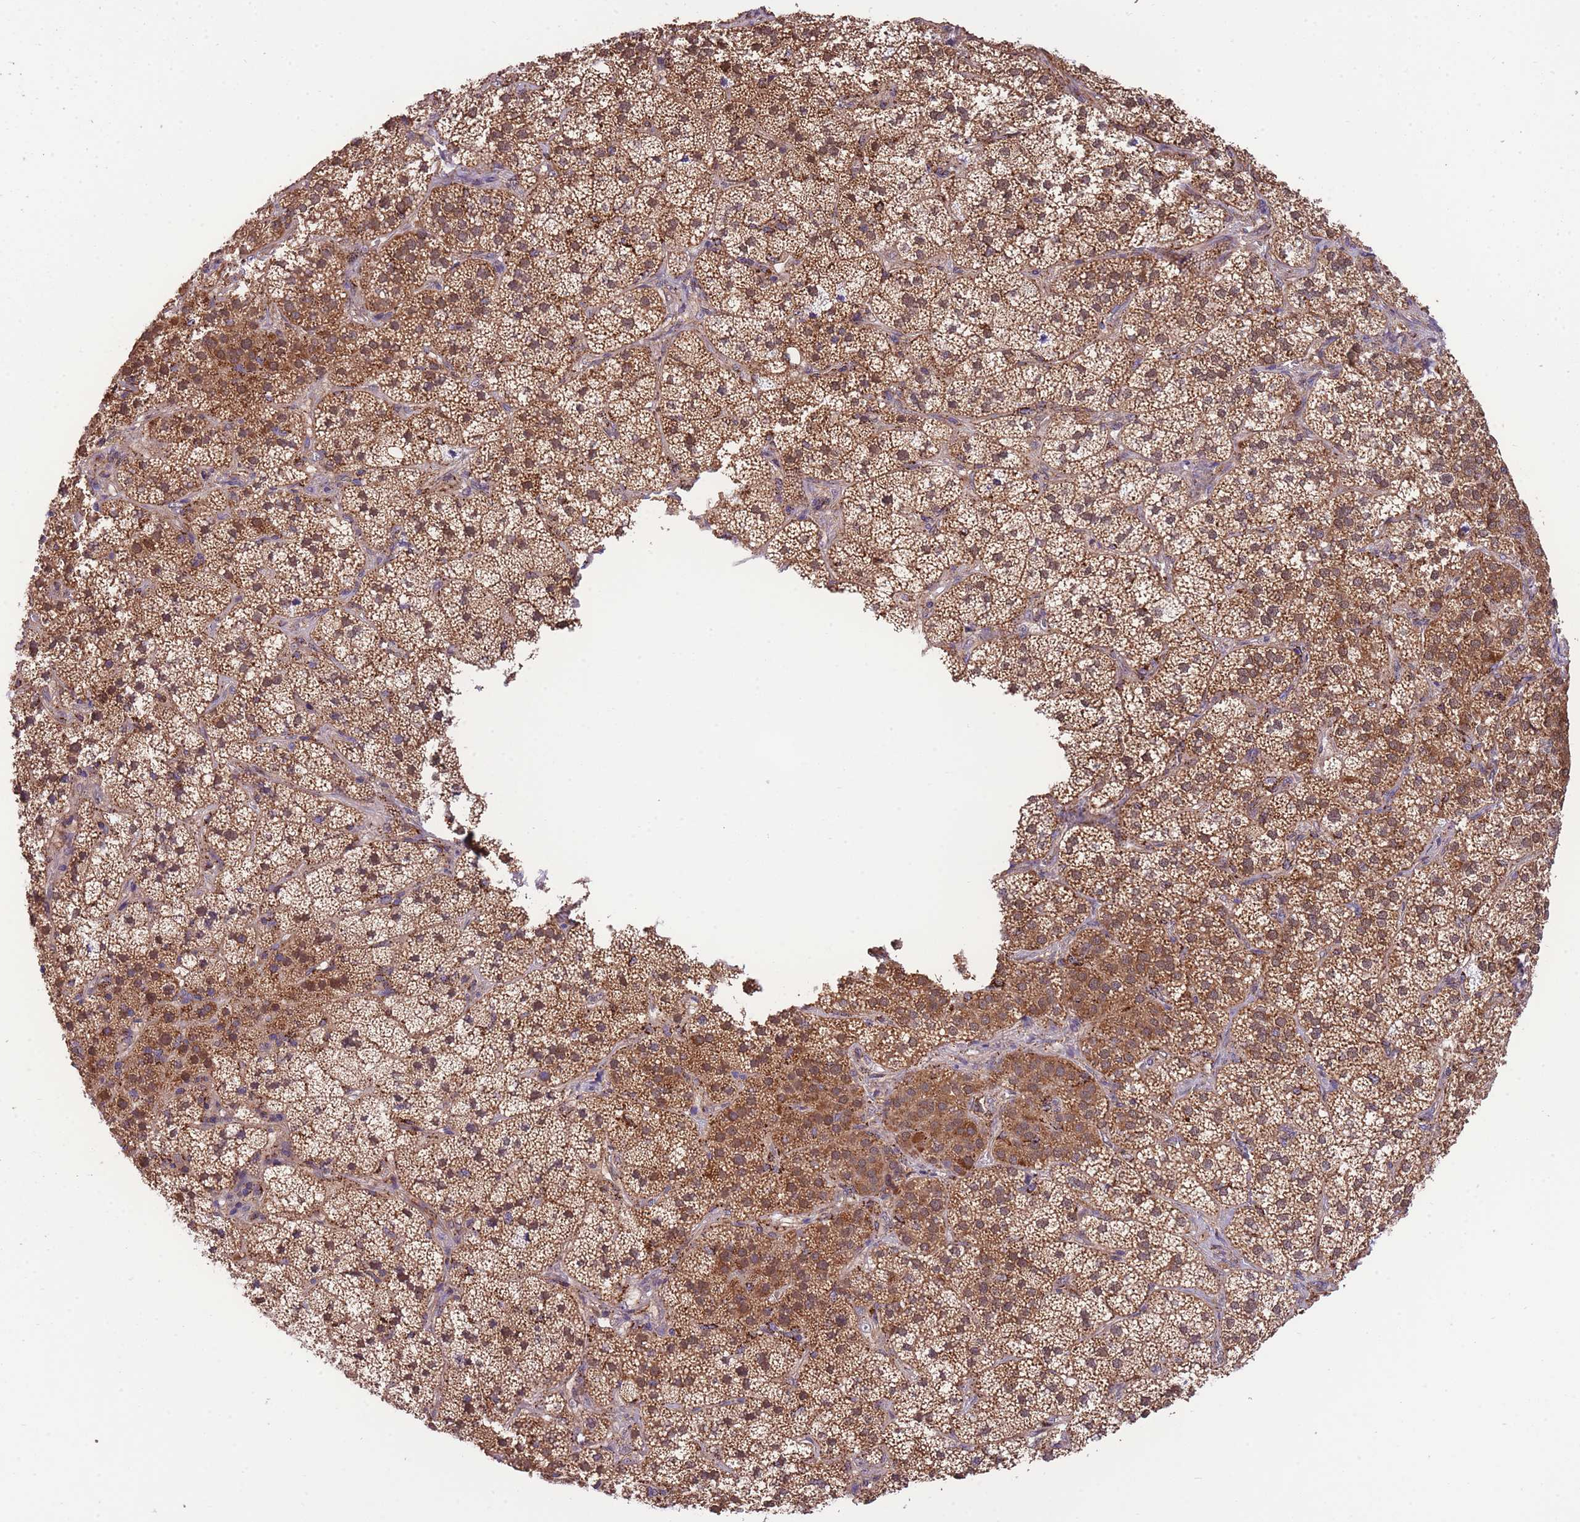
{"staining": {"intensity": "strong", "quantity": ">75%", "location": "cytoplasmic/membranous,nuclear"}, "tissue": "adrenal gland", "cell_type": "Glandular cells", "image_type": "normal", "snomed": [{"axis": "morphology", "description": "Normal tissue, NOS"}, {"axis": "topography", "description": "Adrenal gland"}], "caption": "Benign adrenal gland shows strong cytoplasmic/membranous,nuclear expression in about >75% of glandular cells Nuclei are stained in blue..", "gene": "ST3GAL3", "patient": {"sex": "female", "age": 58}}